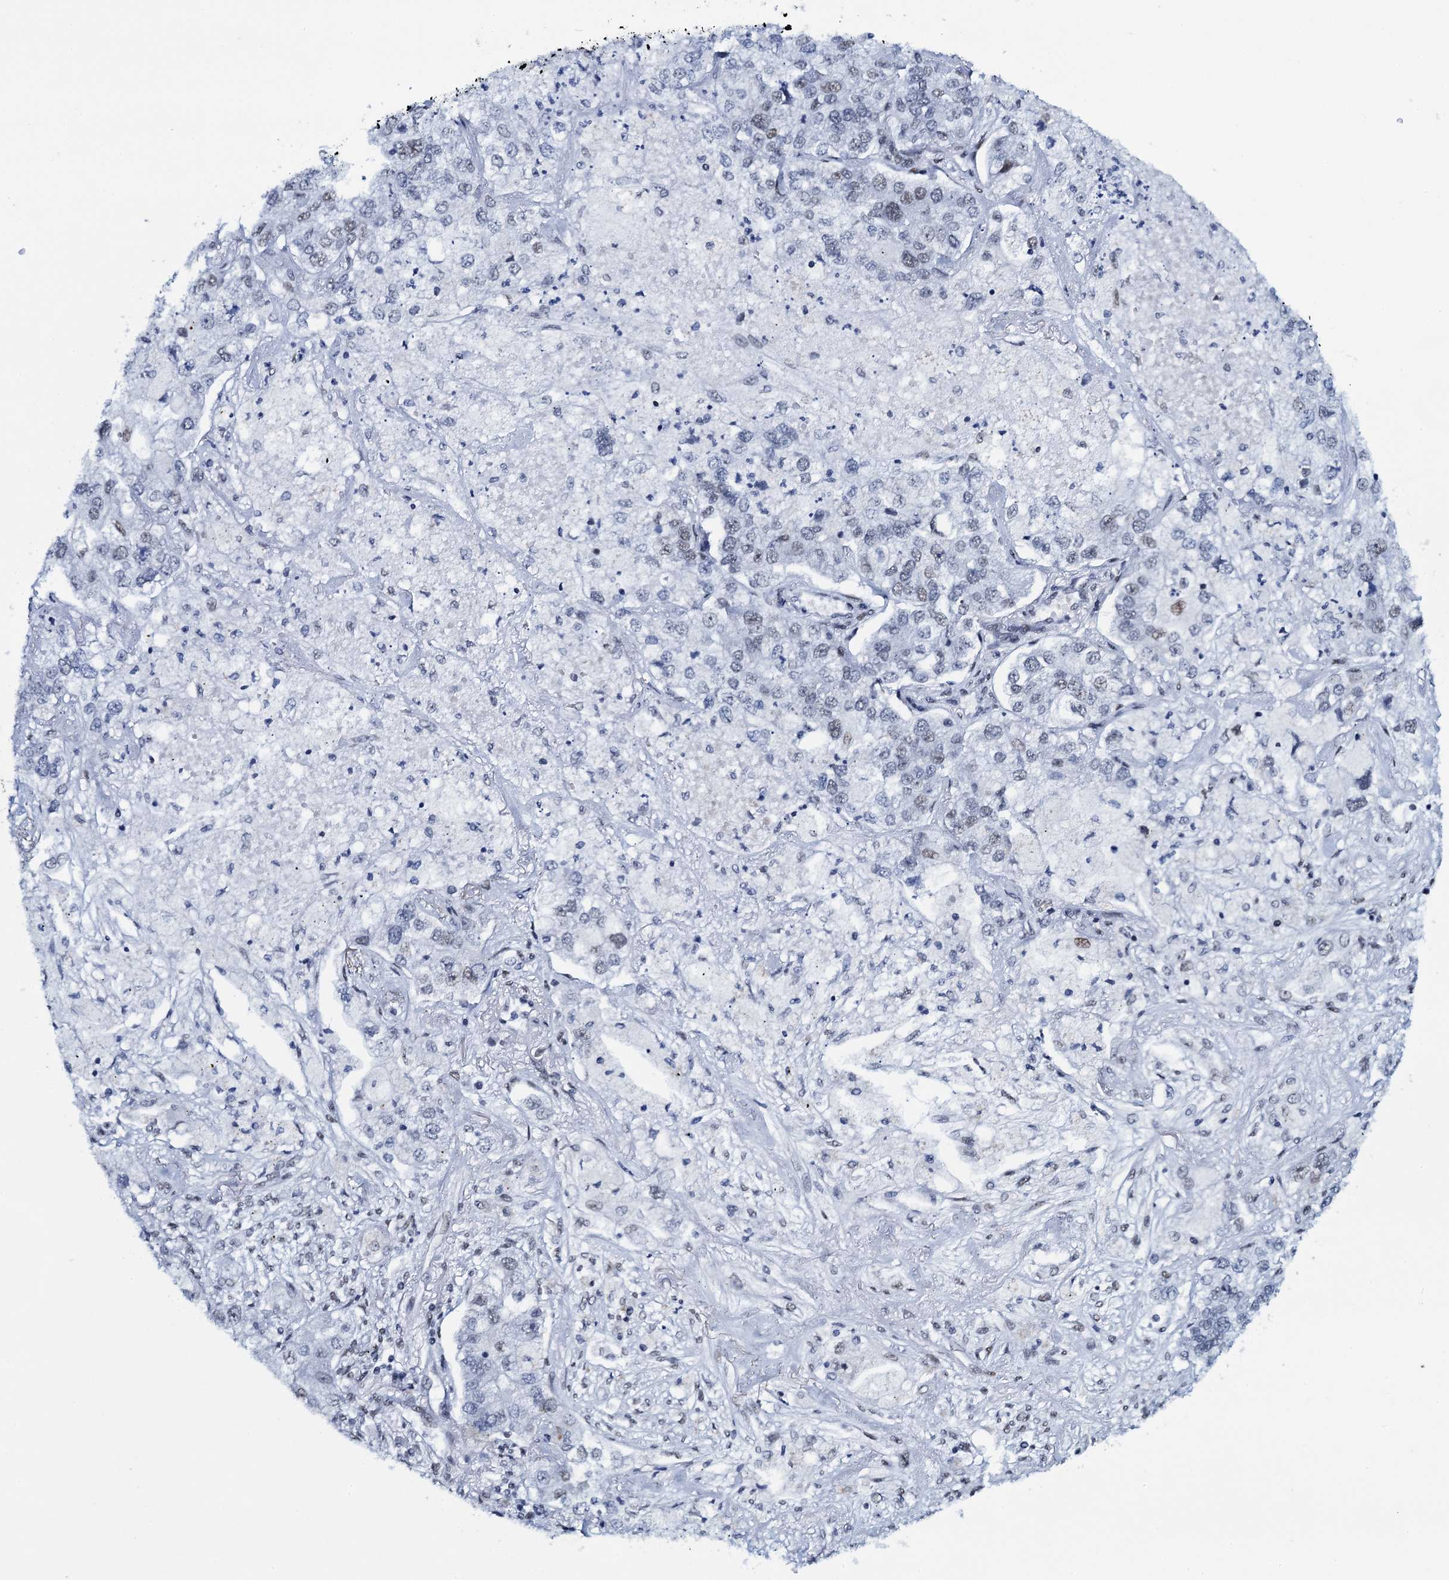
{"staining": {"intensity": "weak", "quantity": "<25%", "location": "nuclear"}, "tissue": "lung cancer", "cell_type": "Tumor cells", "image_type": "cancer", "snomed": [{"axis": "morphology", "description": "Adenocarcinoma, NOS"}, {"axis": "topography", "description": "Lung"}], "caption": "Immunohistochemistry of adenocarcinoma (lung) shows no positivity in tumor cells.", "gene": "HNRNPUL2", "patient": {"sex": "male", "age": 49}}